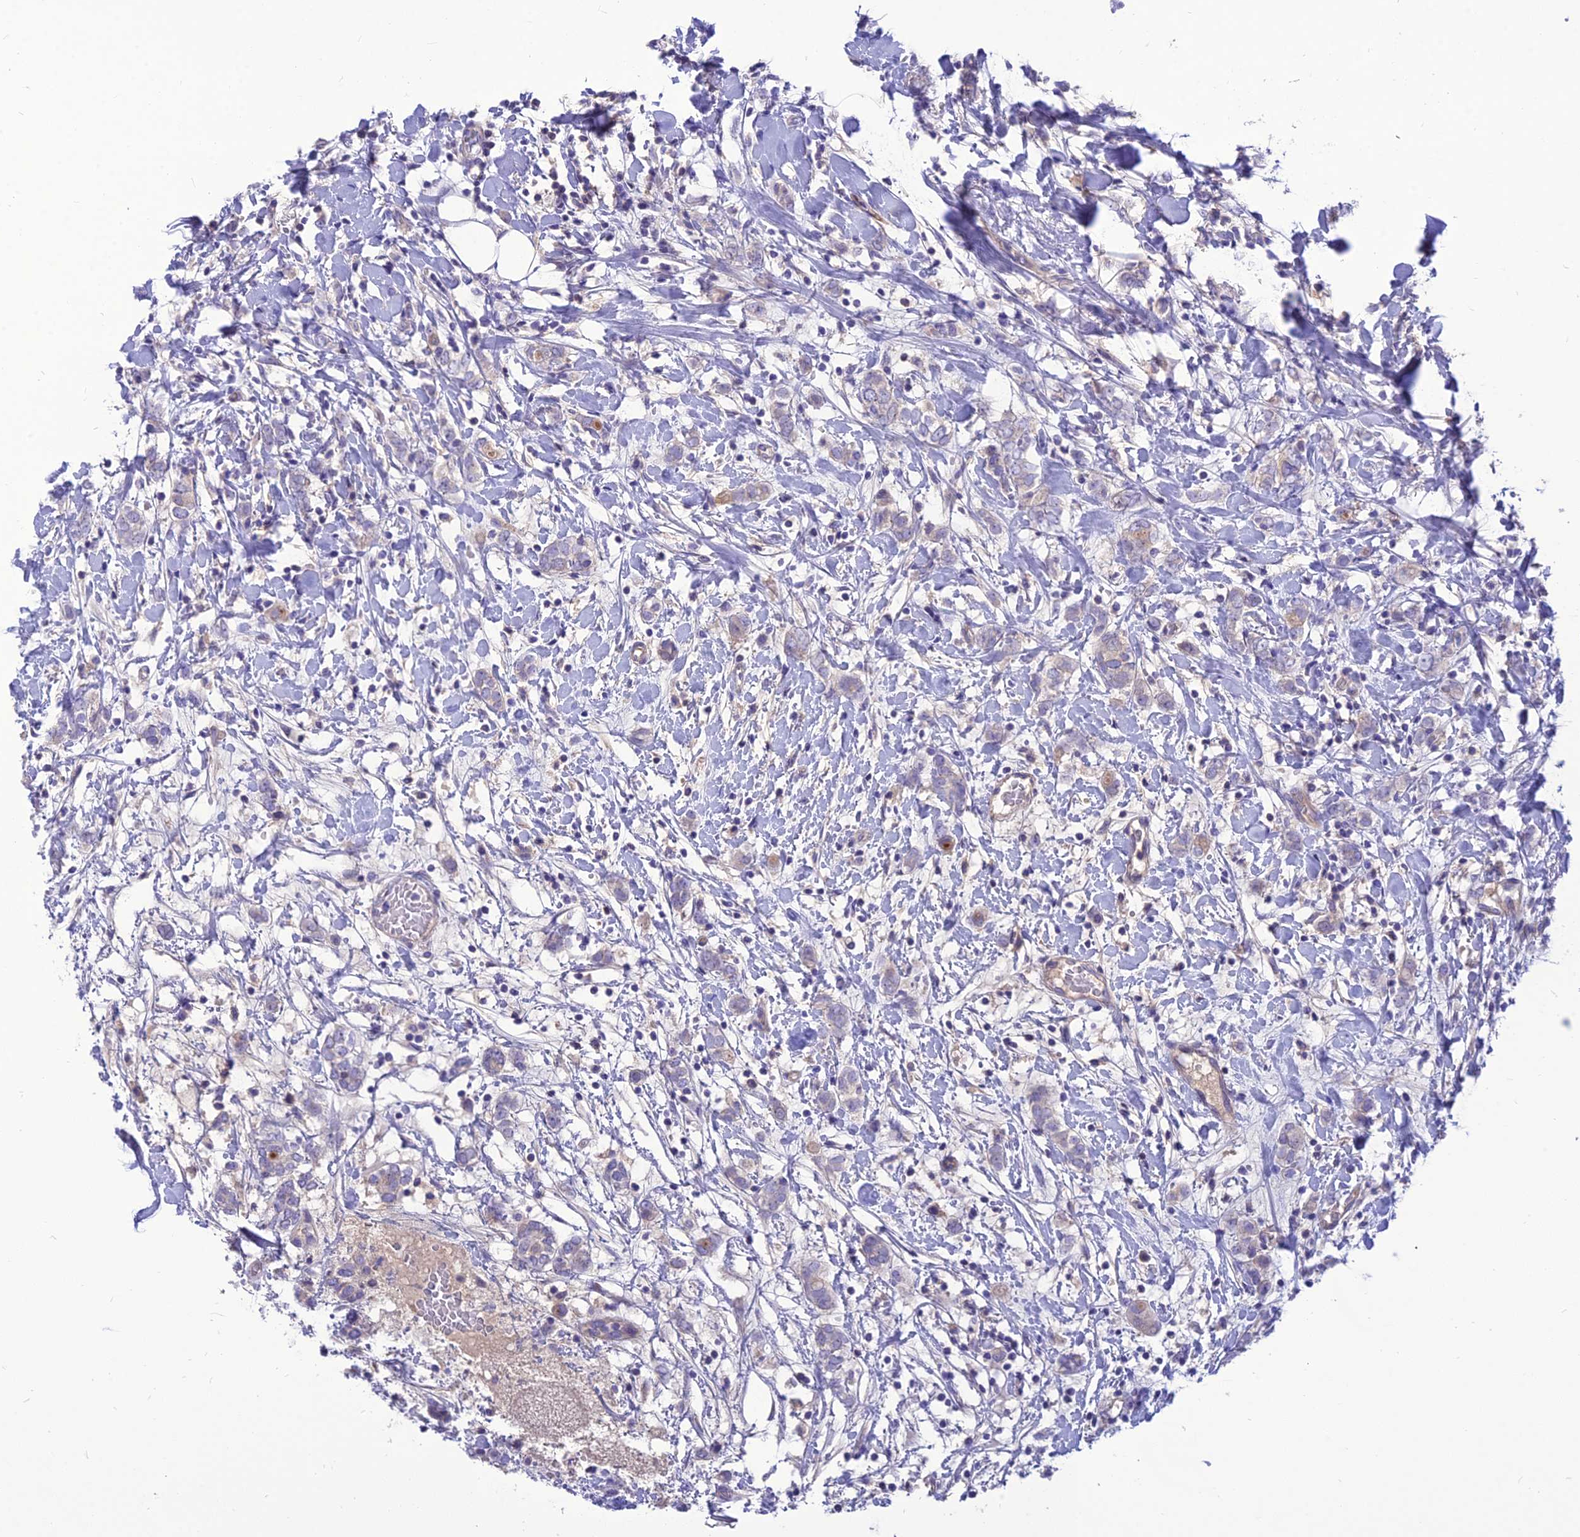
{"staining": {"intensity": "negative", "quantity": "none", "location": "none"}, "tissue": "breast cancer", "cell_type": "Tumor cells", "image_type": "cancer", "snomed": [{"axis": "morphology", "description": "Normal tissue, NOS"}, {"axis": "morphology", "description": "Lobular carcinoma"}, {"axis": "topography", "description": "Breast"}], "caption": "Breast cancer stained for a protein using immunohistochemistry exhibits no expression tumor cells.", "gene": "TEKT3", "patient": {"sex": "female", "age": 47}}